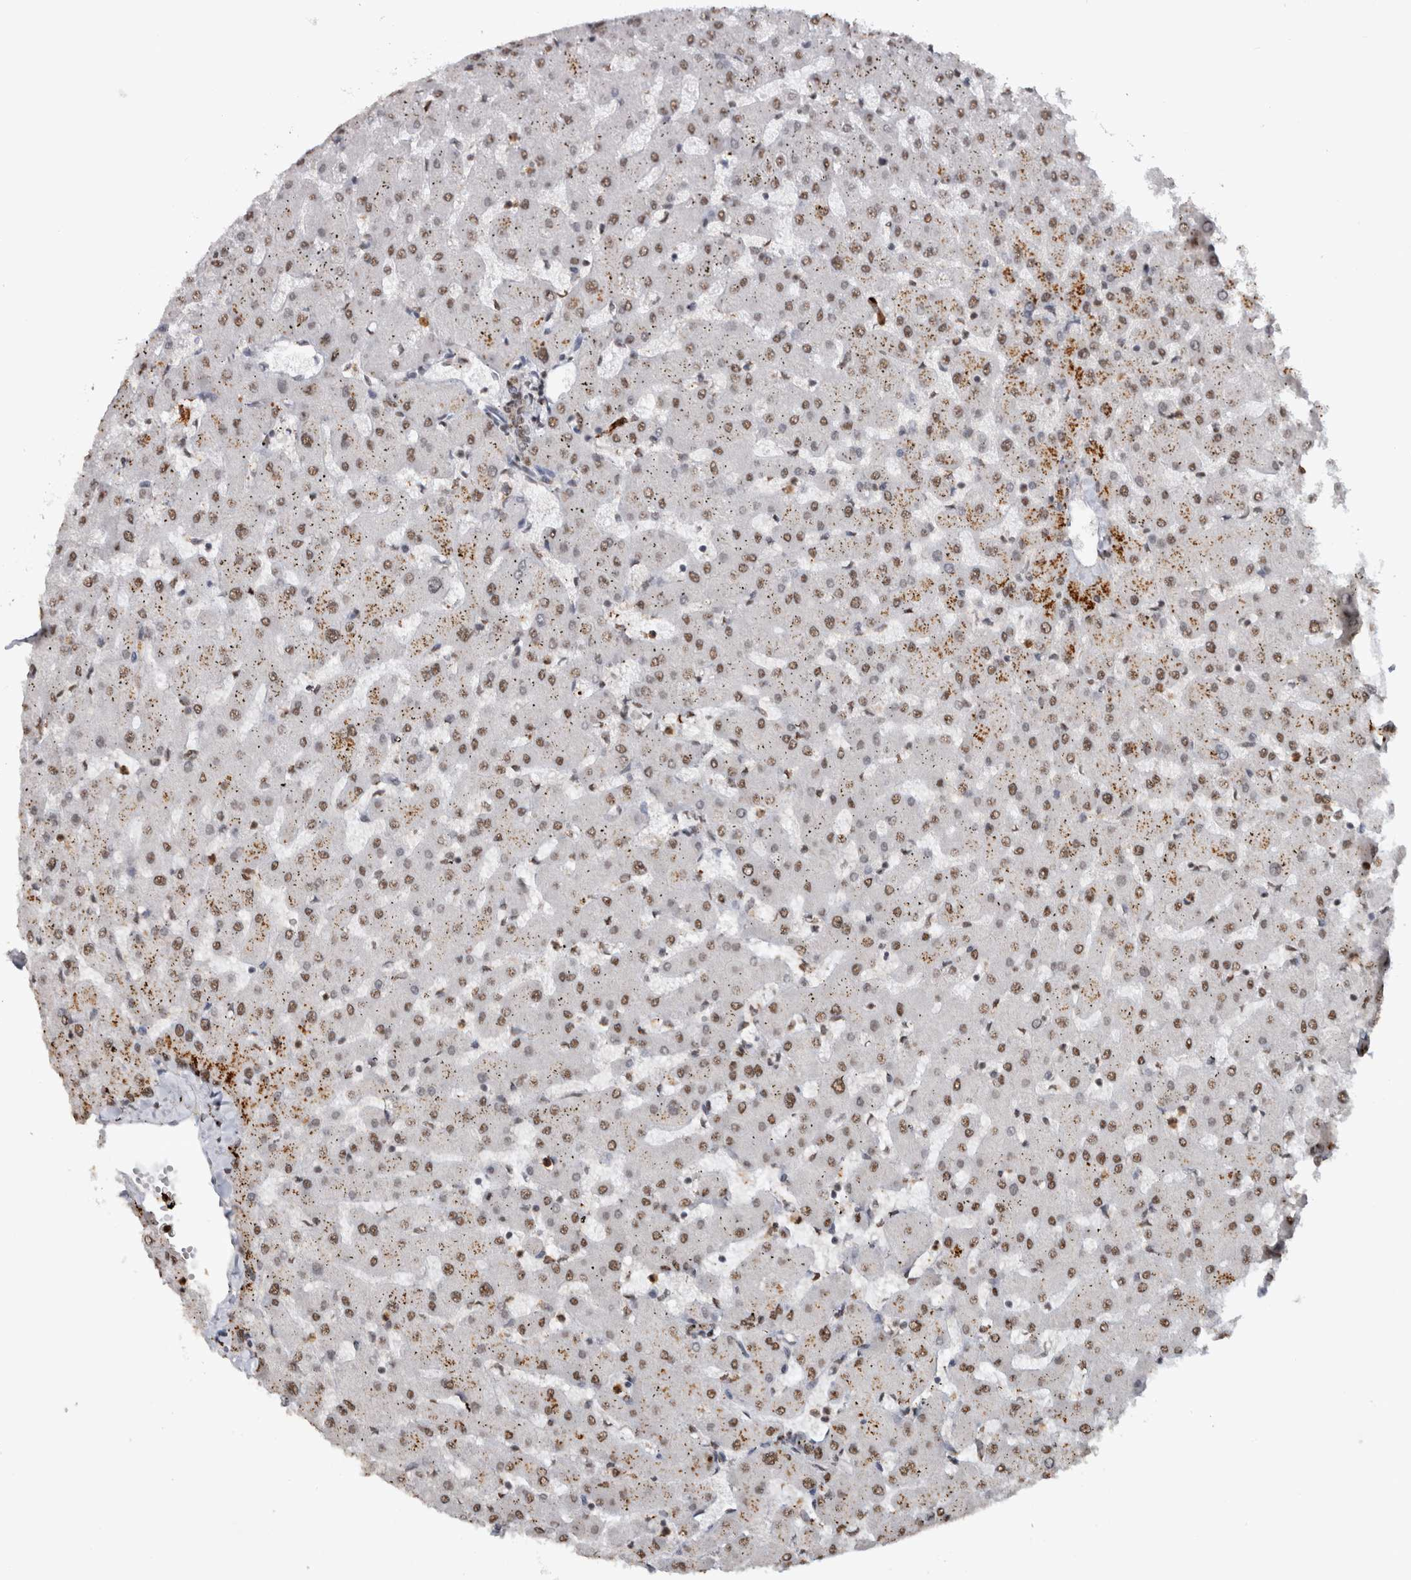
{"staining": {"intensity": "weak", "quantity": ">75%", "location": "nuclear"}, "tissue": "liver", "cell_type": "Cholangiocytes", "image_type": "normal", "snomed": [{"axis": "morphology", "description": "Normal tissue, NOS"}, {"axis": "topography", "description": "Liver"}], "caption": "An immunohistochemistry (IHC) photomicrograph of normal tissue is shown. Protein staining in brown highlights weak nuclear positivity in liver within cholangiocytes. (DAB IHC, brown staining for protein, blue staining for nuclei).", "gene": "RPS6KA2", "patient": {"sex": "female", "age": 63}}